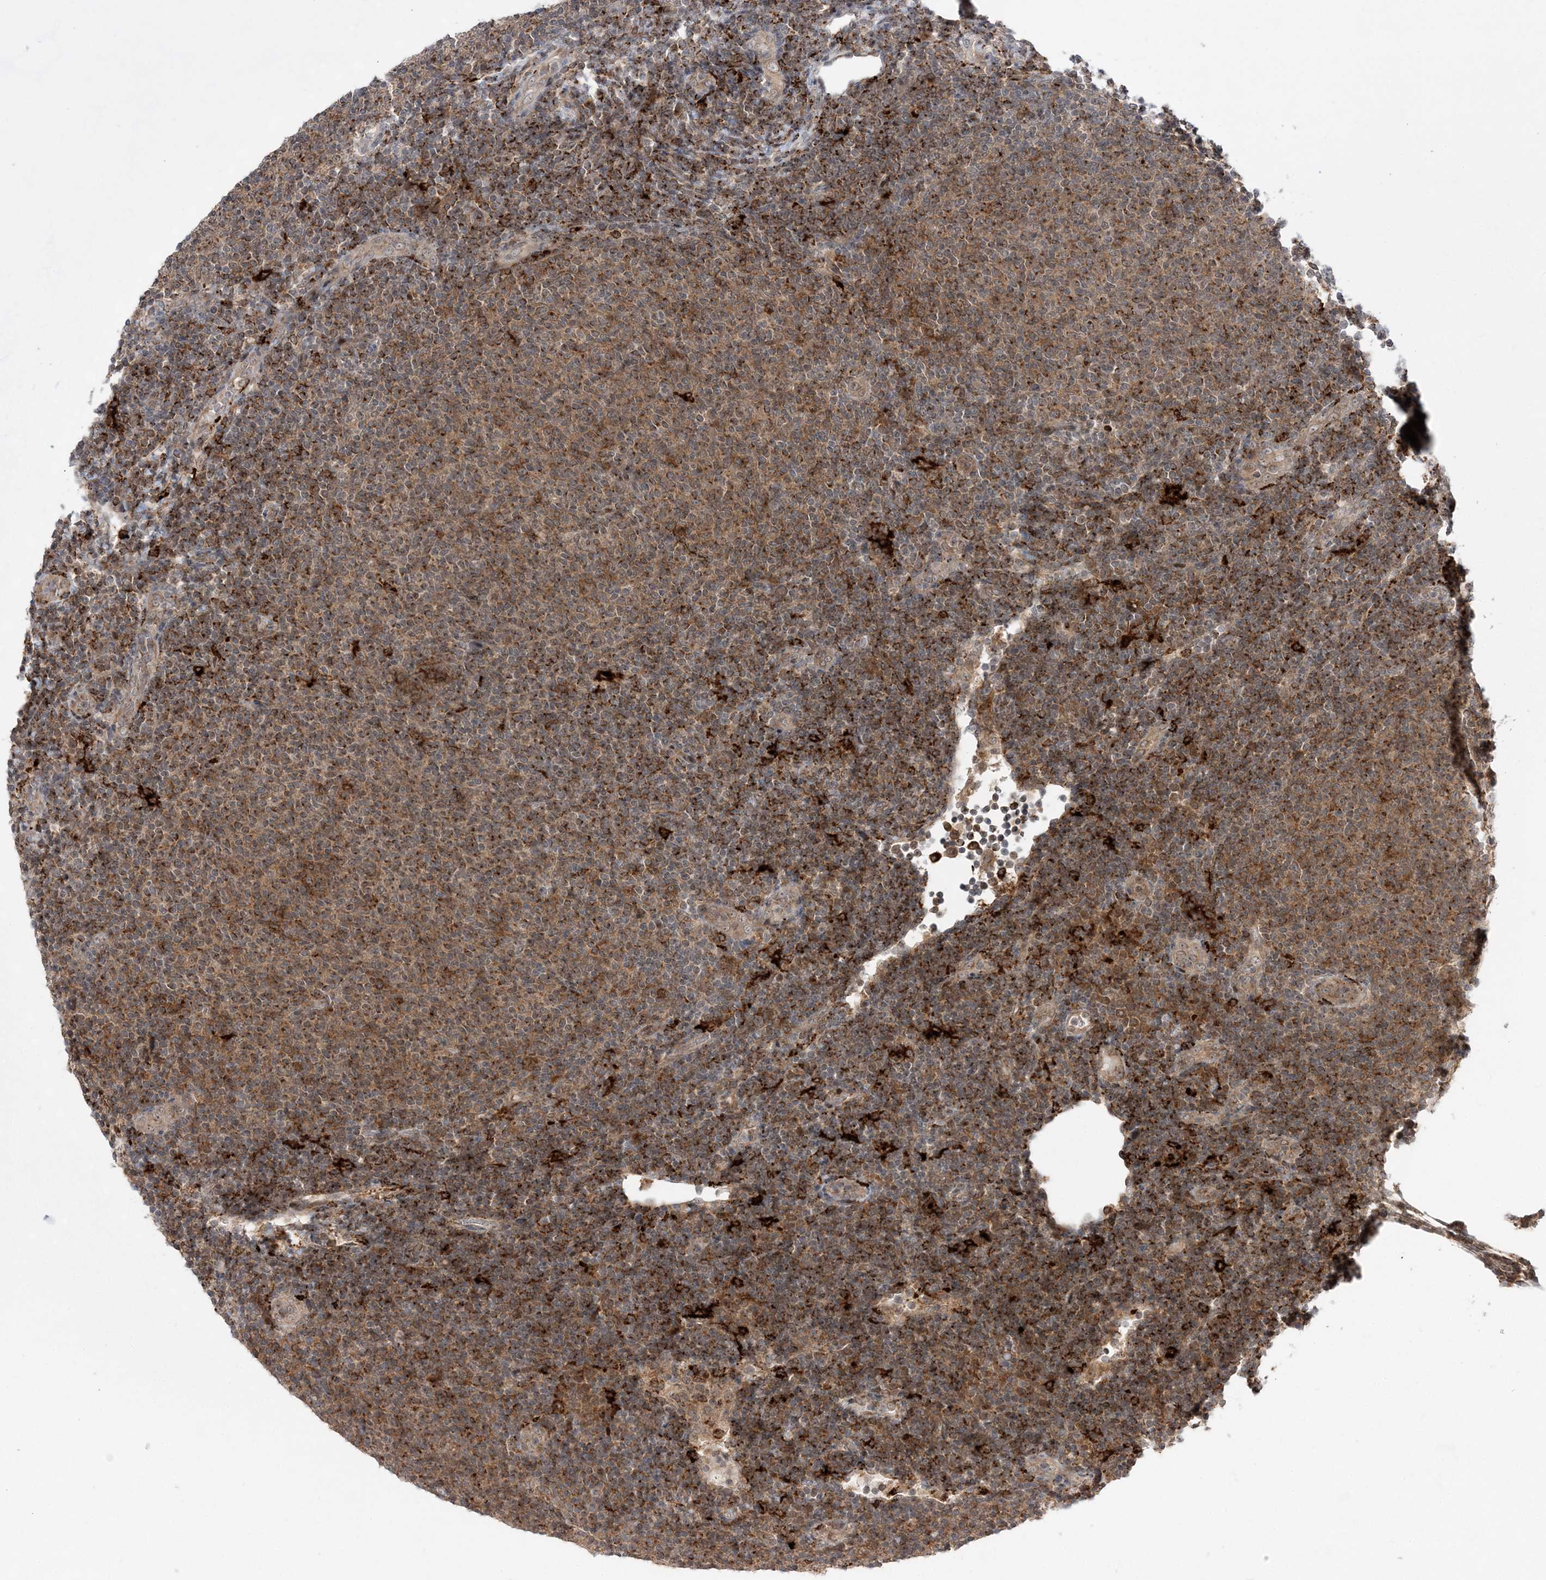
{"staining": {"intensity": "moderate", "quantity": ">75%", "location": "cytoplasmic/membranous"}, "tissue": "lymphoma", "cell_type": "Tumor cells", "image_type": "cancer", "snomed": [{"axis": "morphology", "description": "Malignant lymphoma, non-Hodgkin's type, Low grade"}, {"axis": "topography", "description": "Lymph node"}], "caption": "This photomicrograph demonstrates IHC staining of human low-grade malignant lymphoma, non-Hodgkin's type, with medium moderate cytoplasmic/membranous staining in approximately >75% of tumor cells.", "gene": "ANAPC15", "patient": {"sex": "male", "age": 66}}